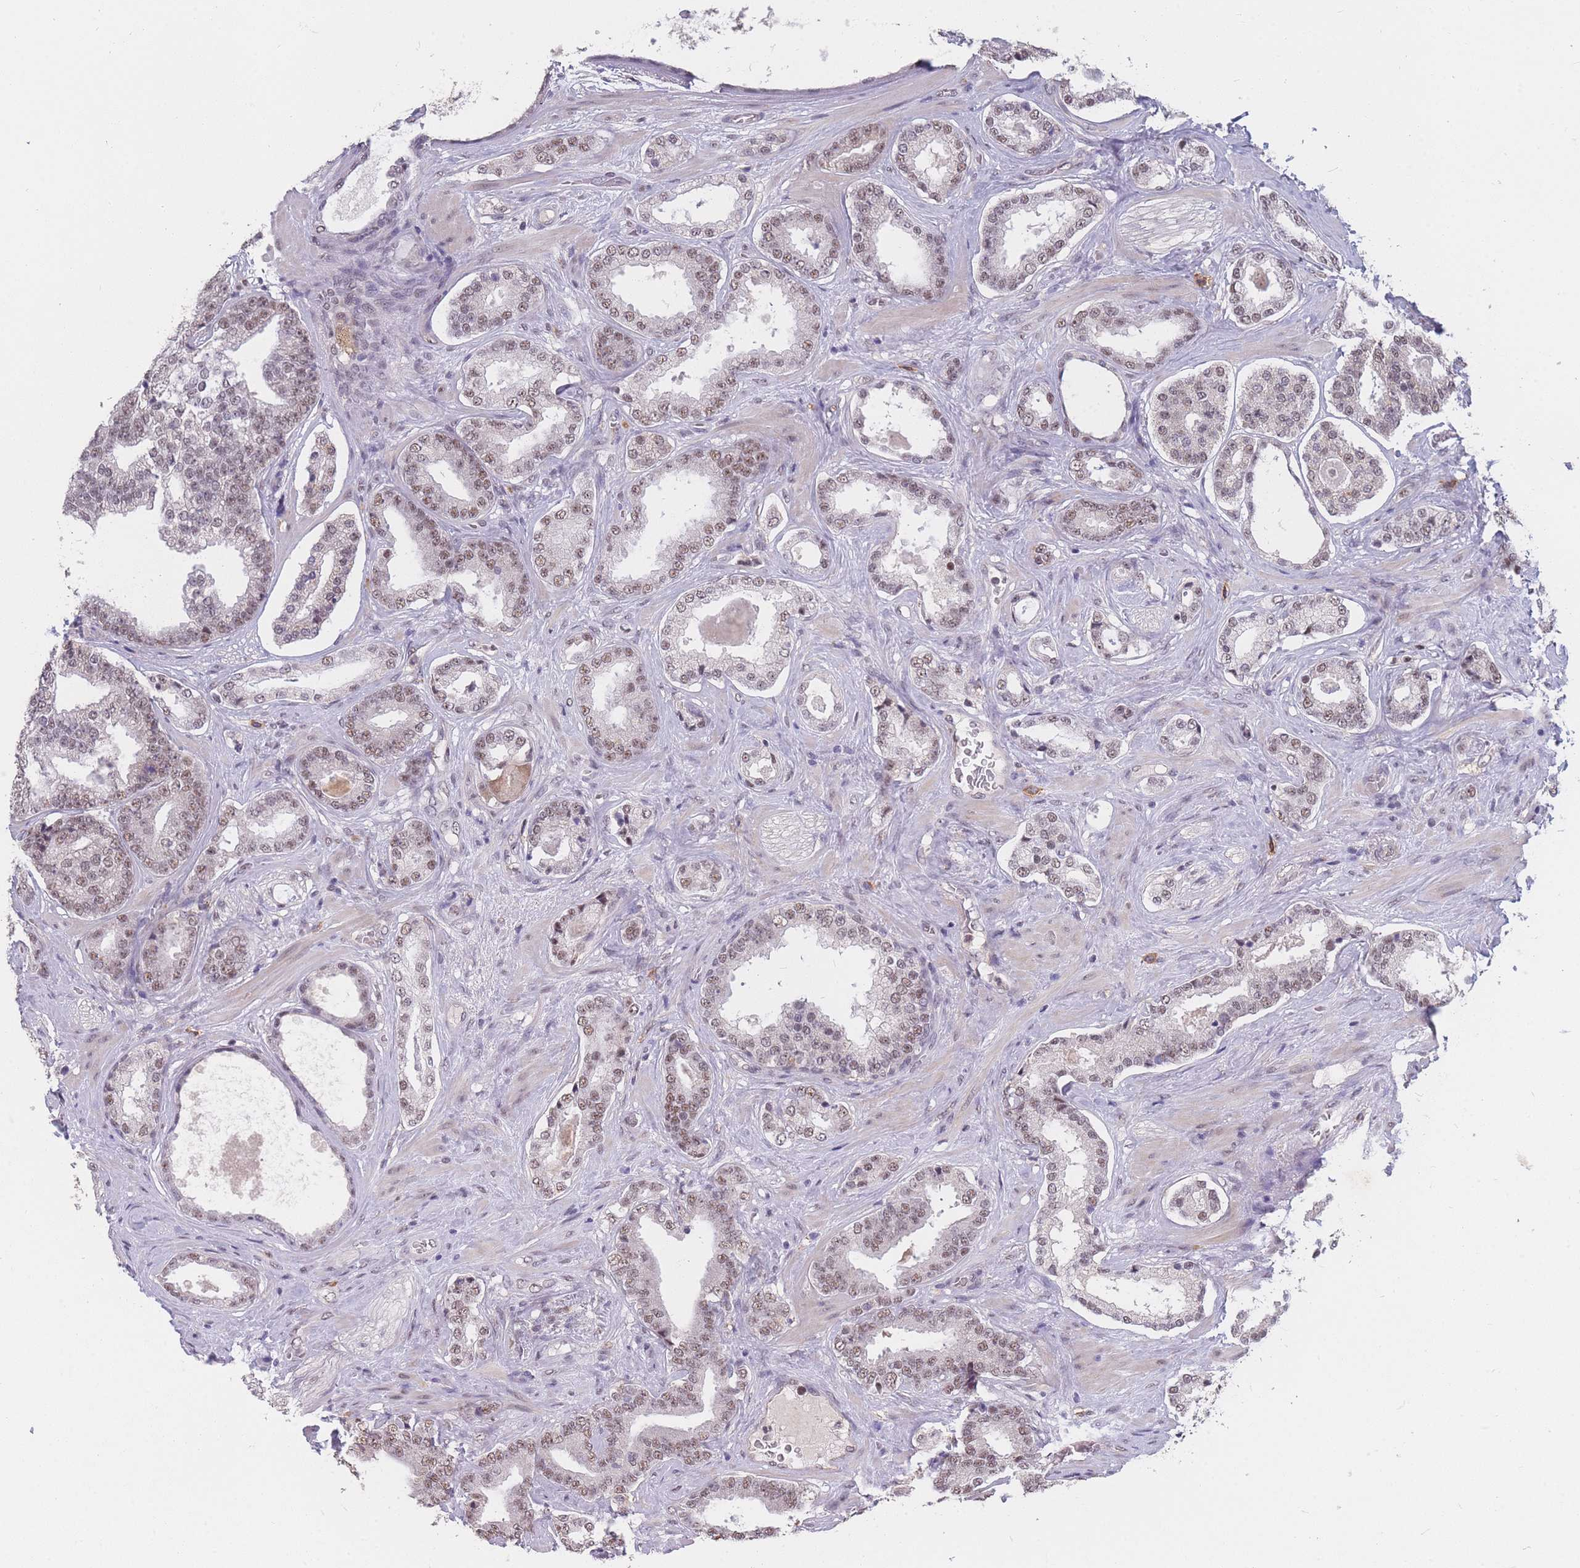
{"staining": {"intensity": "weak", "quantity": ">75%", "location": "nuclear"}, "tissue": "prostate cancer", "cell_type": "Tumor cells", "image_type": "cancer", "snomed": [{"axis": "morphology", "description": "Adenocarcinoma, High grade"}, {"axis": "topography", "description": "Prostate"}], "caption": "Weak nuclear protein staining is identified in about >75% of tumor cells in prostate high-grade adenocarcinoma.", "gene": "SNRPA1", "patient": {"sex": "male", "age": 60}}